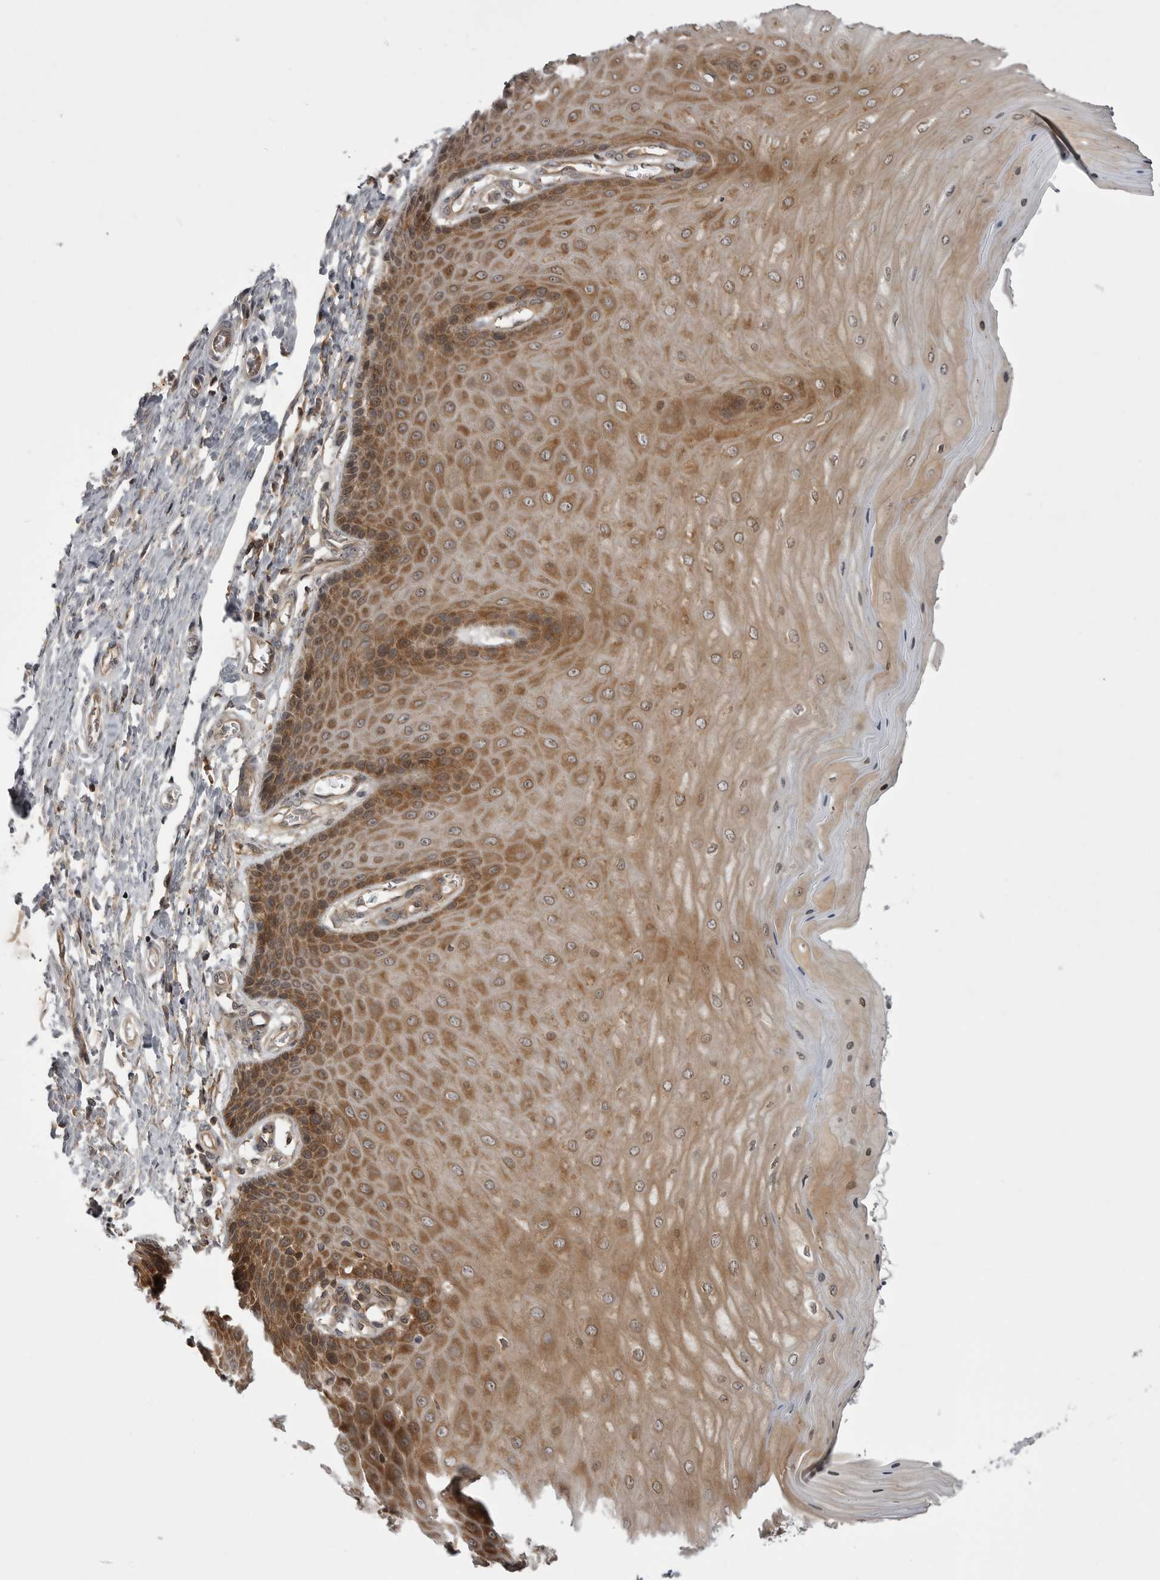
{"staining": {"intensity": "moderate", "quantity": ">75%", "location": "cytoplasmic/membranous"}, "tissue": "cervix", "cell_type": "Glandular cells", "image_type": "normal", "snomed": [{"axis": "morphology", "description": "Normal tissue, NOS"}, {"axis": "topography", "description": "Cervix"}], "caption": "An immunohistochemistry photomicrograph of unremarkable tissue is shown. Protein staining in brown highlights moderate cytoplasmic/membranous positivity in cervix within glandular cells.", "gene": "STK24", "patient": {"sex": "female", "age": 55}}